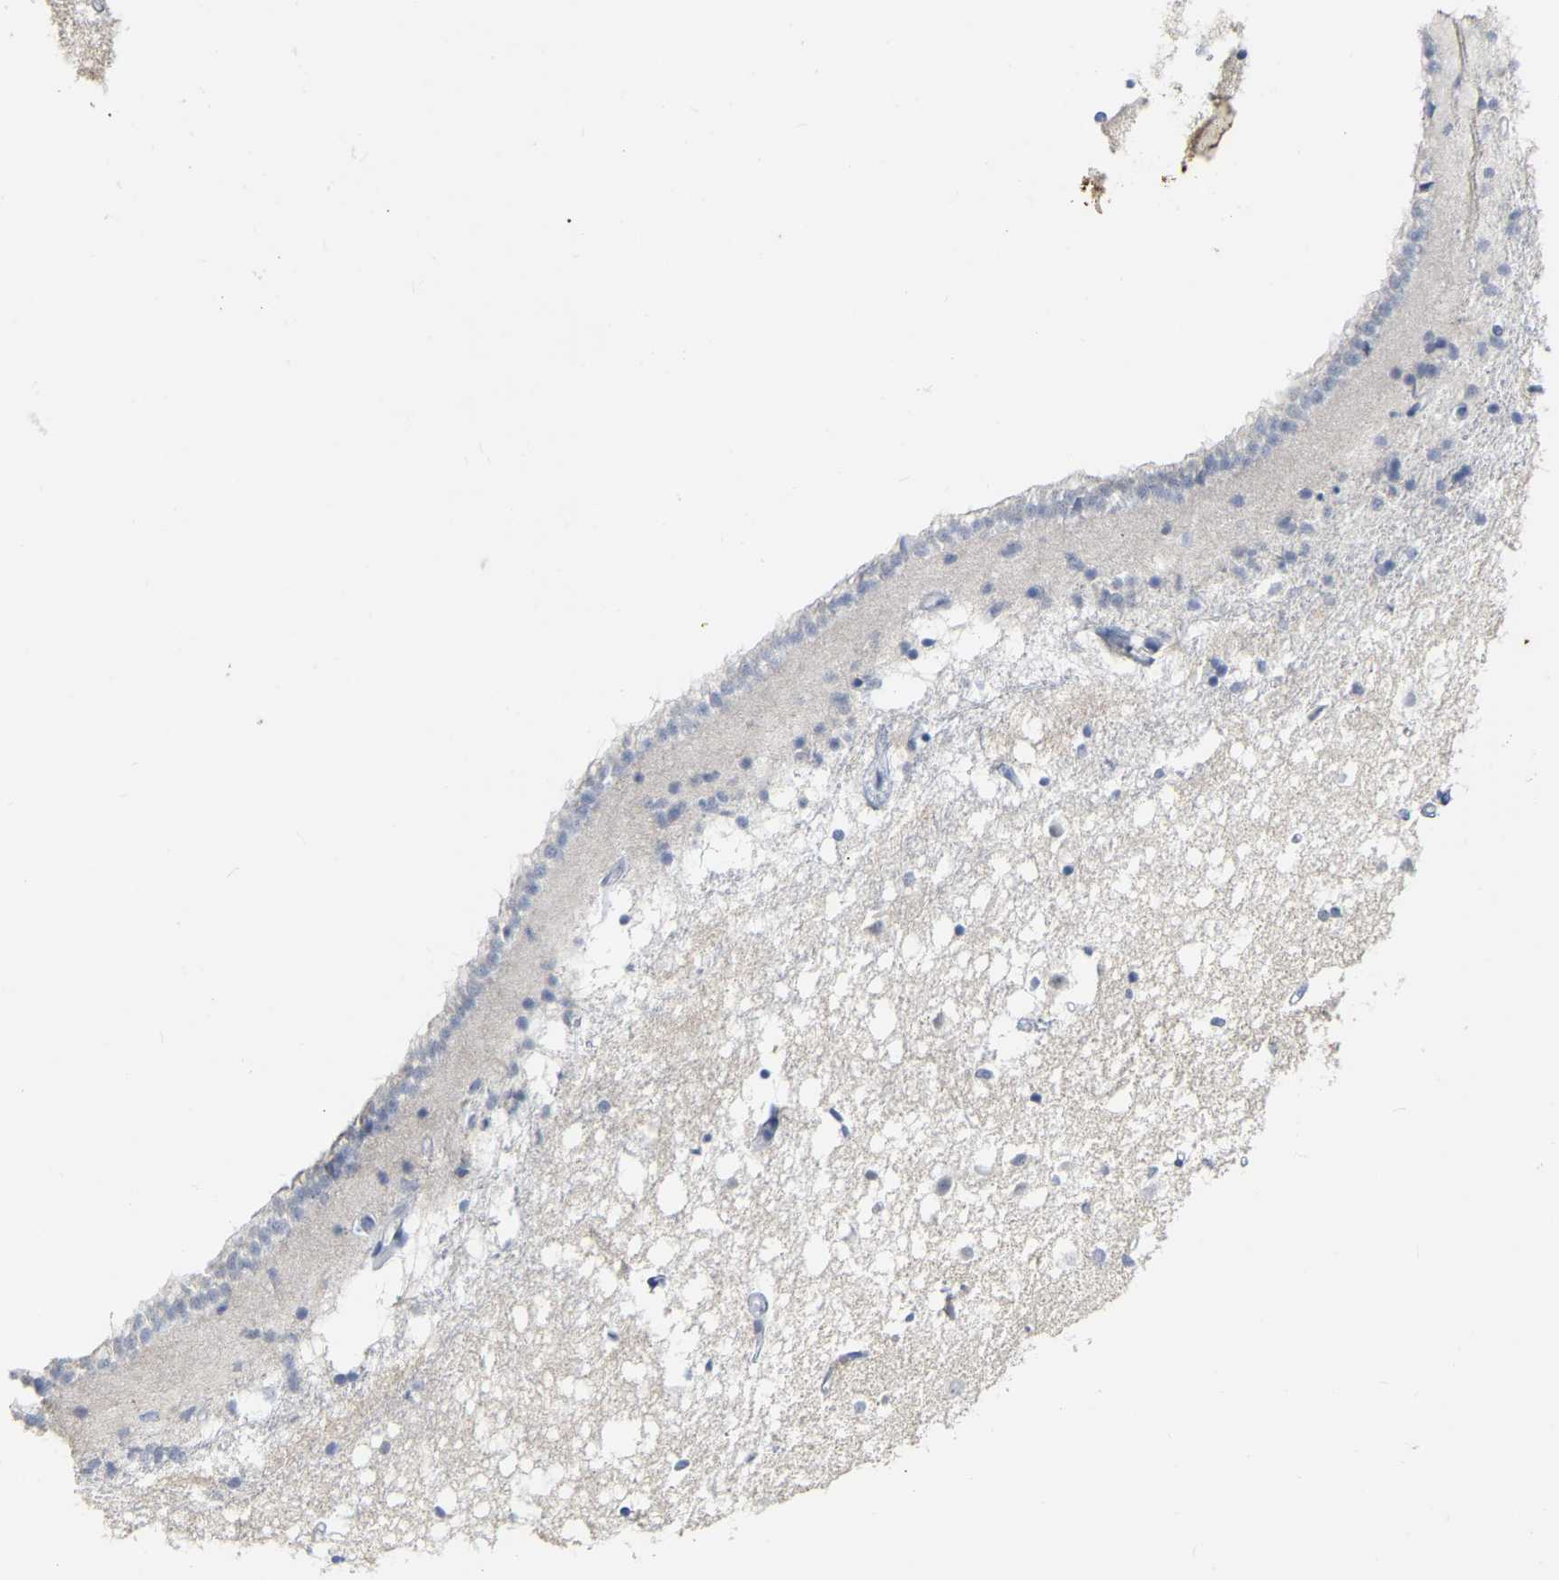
{"staining": {"intensity": "negative", "quantity": "none", "location": "none"}, "tissue": "caudate", "cell_type": "Glial cells", "image_type": "normal", "snomed": [{"axis": "morphology", "description": "Normal tissue, NOS"}, {"axis": "topography", "description": "Lateral ventricle wall"}], "caption": "This histopathology image is of unremarkable caudate stained with immunohistochemistry (IHC) to label a protein in brown with the nuclei are counter-stained blue. There is no expression in glial cells. (DAB immunohistochemistry (IHC), high magnification).", "gene": "KRT76", "patient": {"sex": "male", "age": 45}}